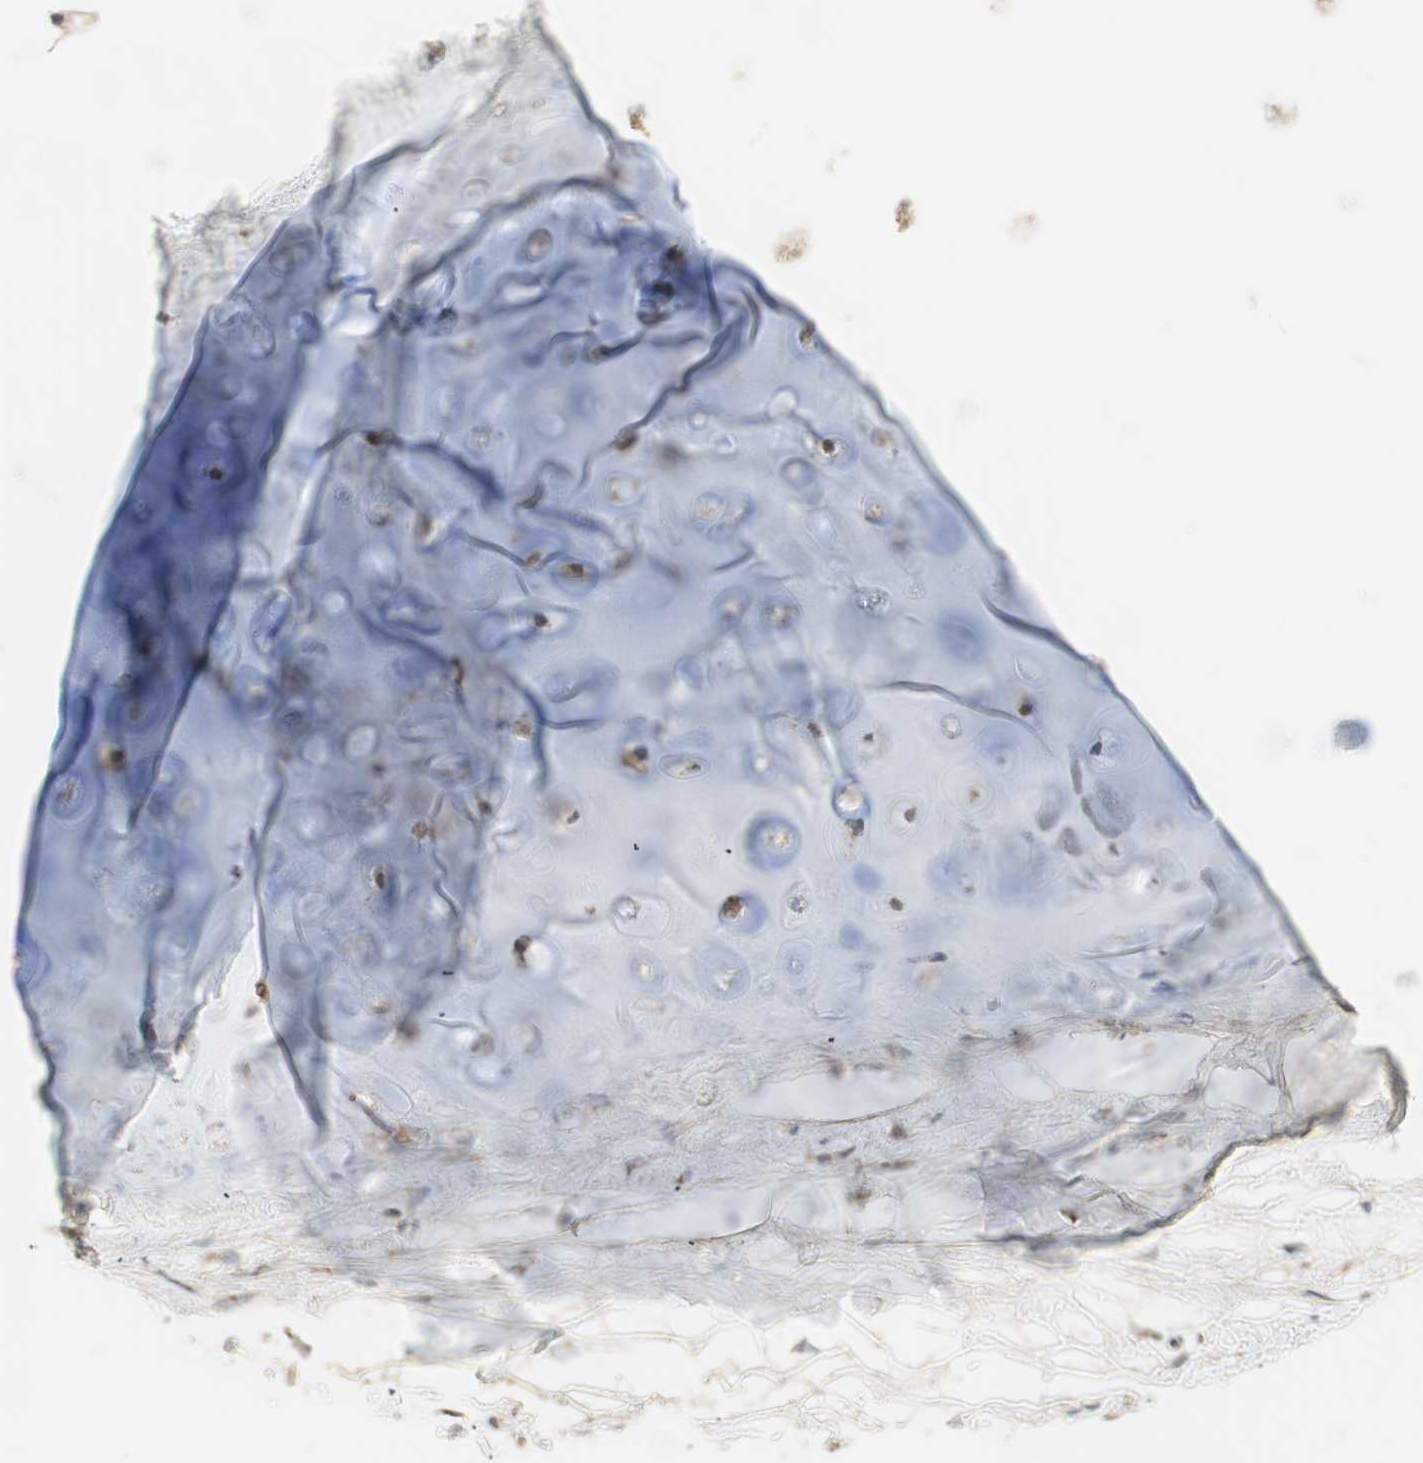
{"staining": {"intensity": "moderate", "quantity": ">75%", "location": "cytoplasmic/membranous"}, "tissue": "adipose tissue", "cell_type": "Adipocytes", "image_type": "normal", "snomed": [{"axis": "morphology", "description": "Normal tissue, NOS"}, {"axis": "topography", "description": "Cartilage tissue"}, {"axis": "topography", "description": "Bronchus"}], "caption": "Human adipose tissue stained with a brown dye demonstrates moderate cytoplasmic/membranous positive staining in approximately >75% of adipocytes.", "gene": "RARRES1", "patient": {"sex": "female", "age": 73}}